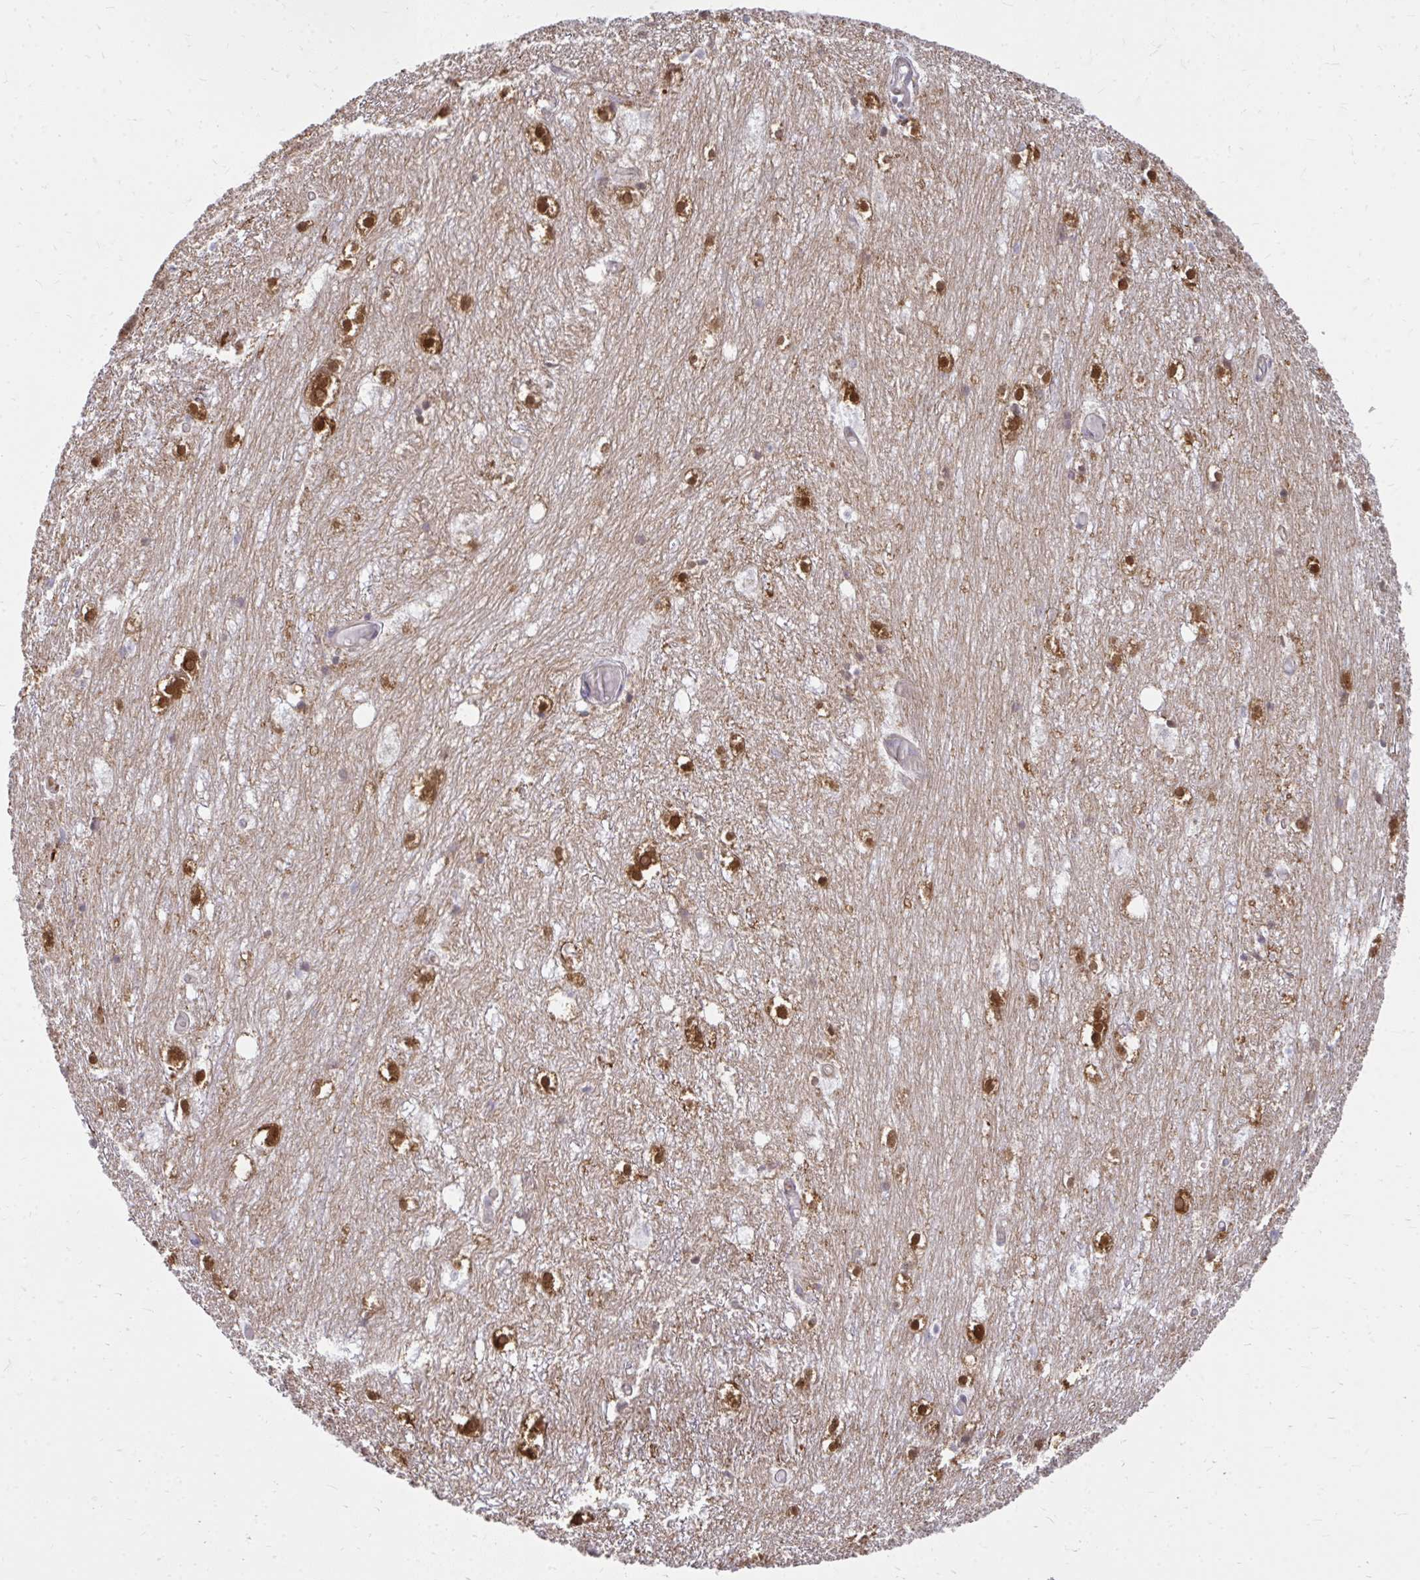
{"staining": {"intensity": "negative", "quantity": "none", "location": "none"}, "tissue": "hippocampus", "cell_type": "Glial cells", "image_type": "normal", "snomed": [{"axis": "morphology", "description": "Normal tissue, NOS"}, {"axis": "topography", "description": "Hippocampus"}], "caption": "Immunohistochemistry image of normal hippocampus: hippocampus stained with DAB (3,3'-diaminobenzidine) shows no significant protein expression in glial cells. Brightfield microscopy of immunohistochemistry (IHC) stained with DAB (3,3'-diaminobenzidine) (brown) and hematoxylin (blue), captured at high magnification.", "gene": "ASAP1", "patient": {"sex": "female", "age": 52}}